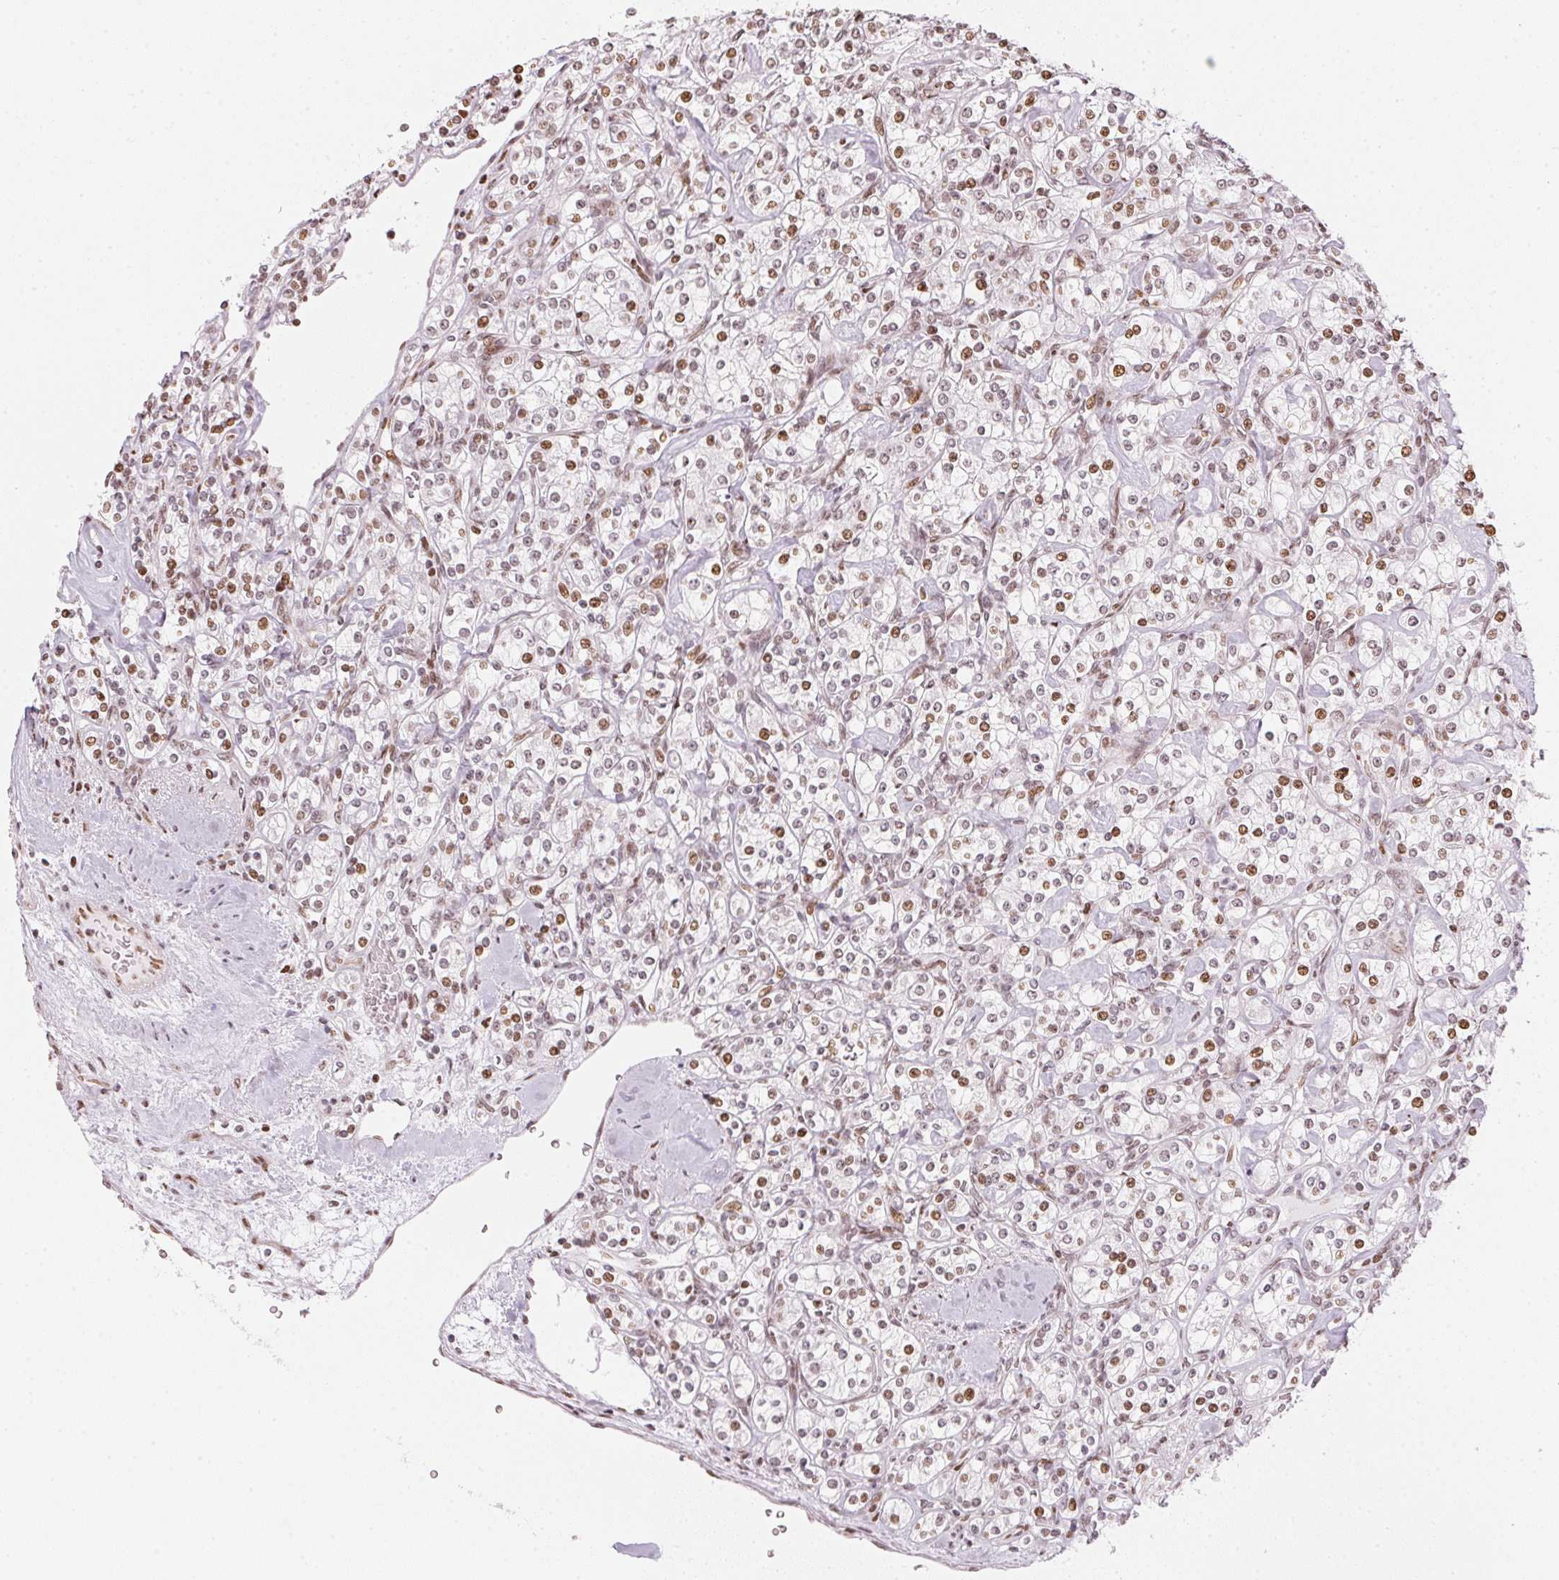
{"staining": {"intensity": "weak", "quantity": "25%-75%", "location": "nuclear"}, "tissue": "renal cancer", "cell_type": "Tumor cells", "image_type": "cancer", "snomed": [{"axis": "morphology", "description": "Adenocarcinoma, NOS"}, {"axis": "topography", "description": "Kidney"}], "caption": "The photomicrograph shows a brown stain indicating the presence of a protein in the nuclear of tumor cells in renal cancer (adenocarcinoma).", "gene": "KAT6A", "patient": {"sex": "male", "age": 77}}